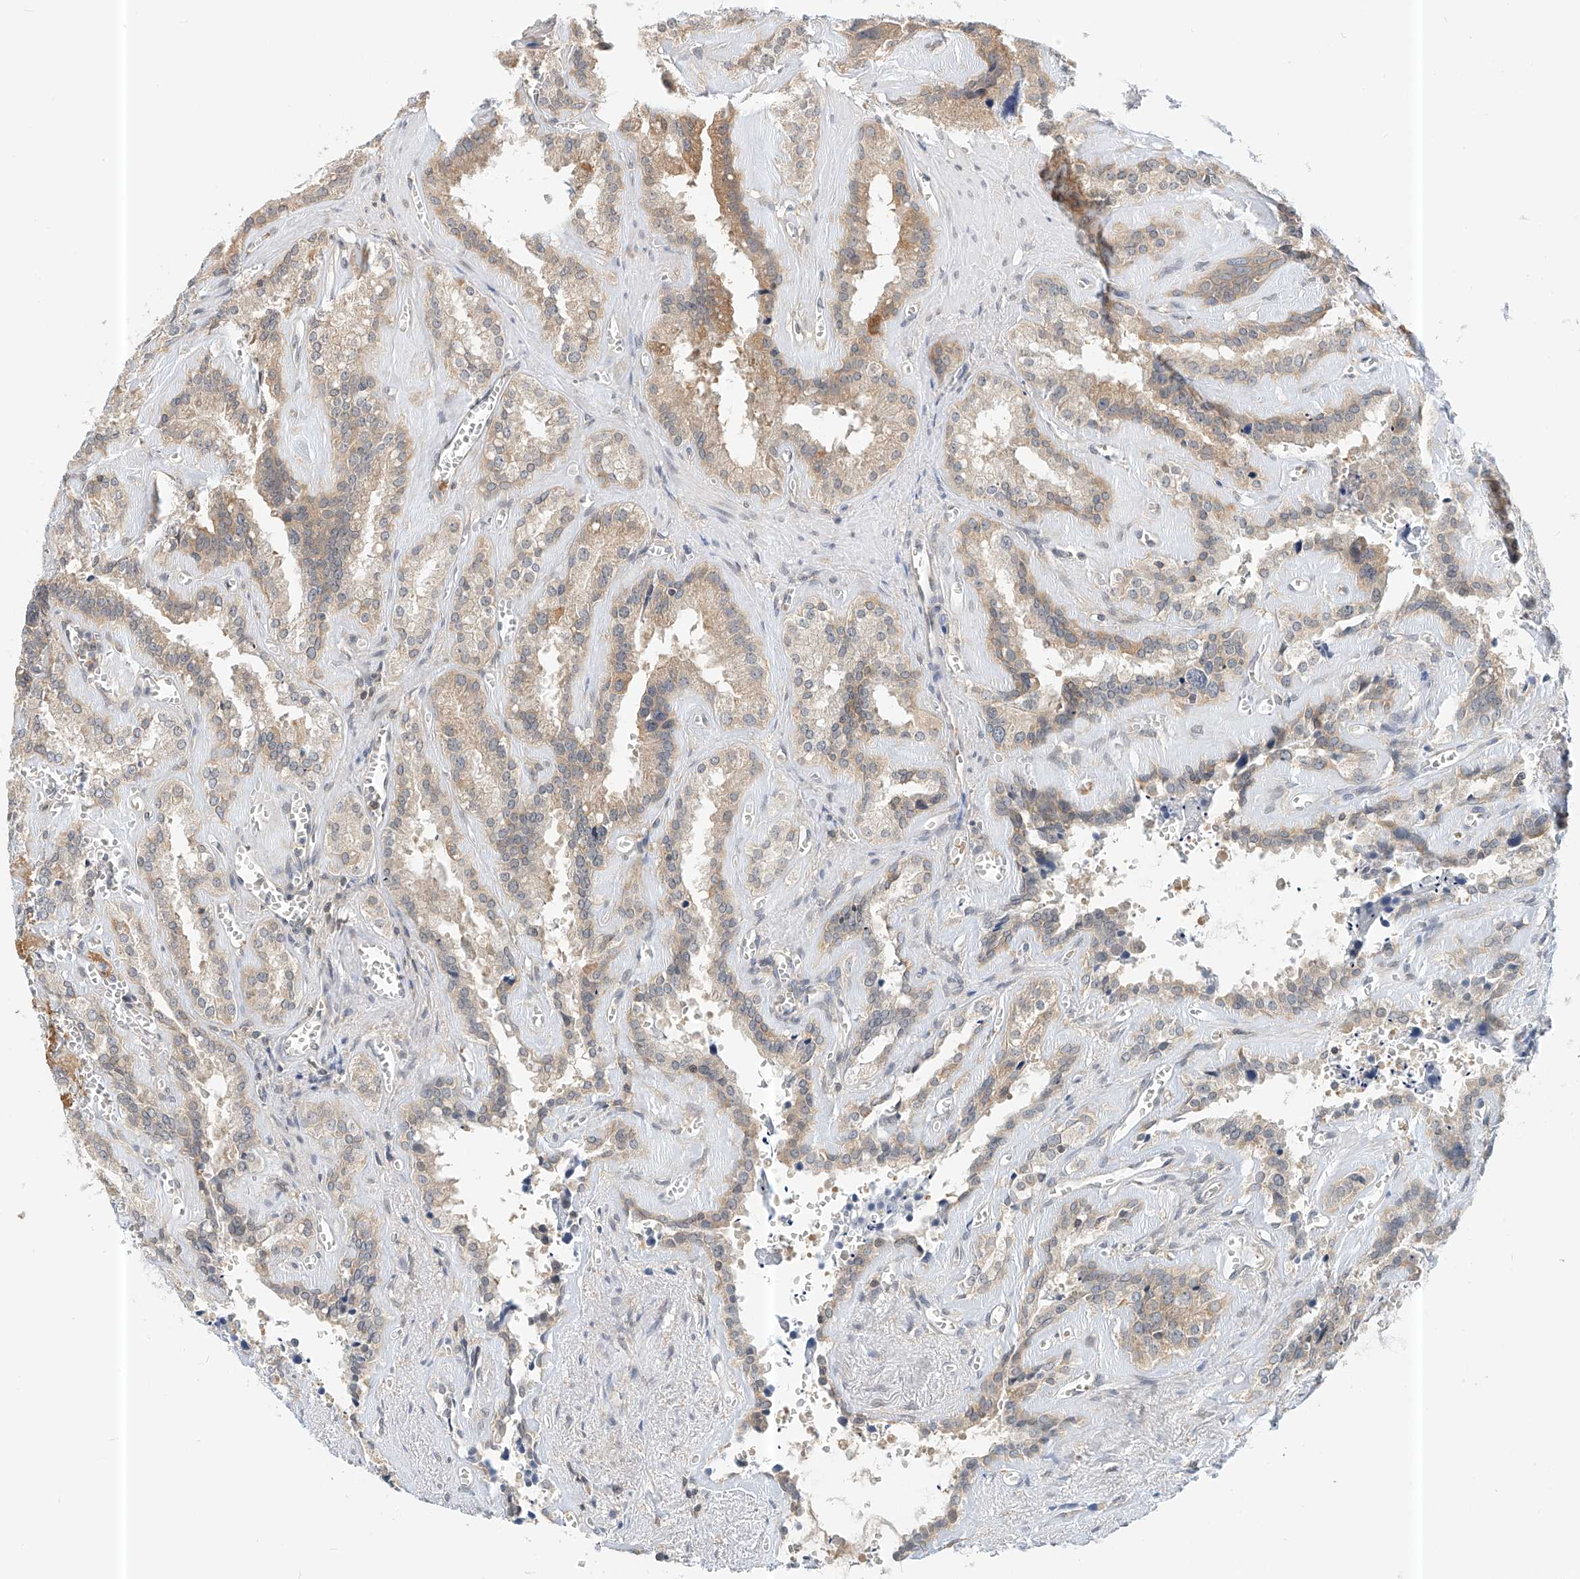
{"staining": {"intensity": "moderate", "quantity": "25%-75%", "location": "cytoplasmic/membranous"}, "tissue": "seminal vesicle", "cell_type": "Glandular cells", "image_type": "normal", "snomed": [{"axis": "morphology", "description": "Normal tissue, NOS"}, {"axis": "topography", "description": "Prostate"}, {"axis": "topography", "description": "Seminal veicle"}], "caption": "A brown stain labels moderate cytoplasmic/membranous staining of a protein in glandular cells of unremarkable human seminal vesicle.", "gene": "PPA2", "patient": {"sex": "male", "age": 59}}